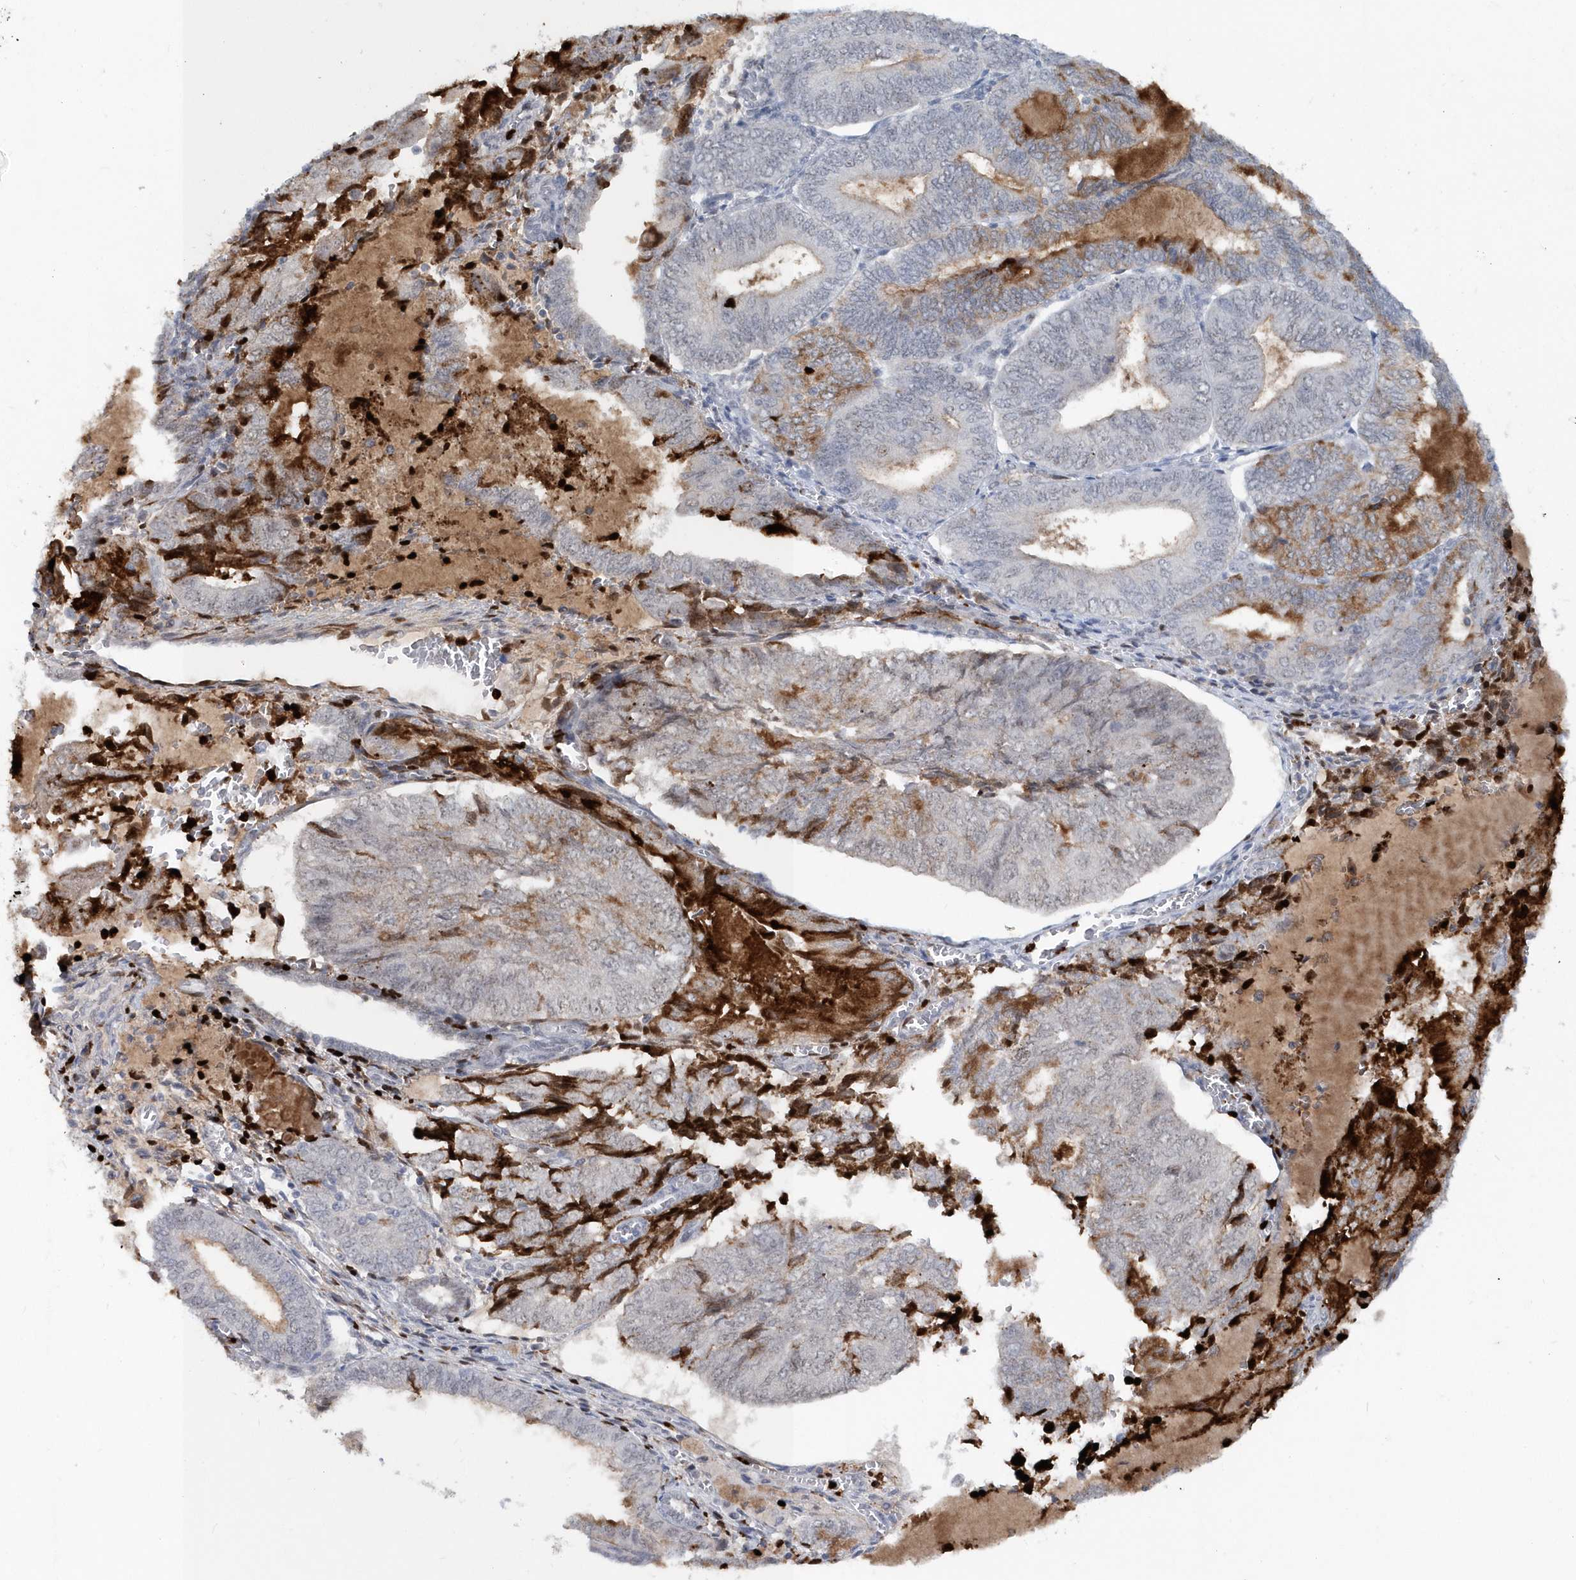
{"staining": {"intensity": "strong", "quantity": "<25%", "location": "cytoplasmic/membranous"}, "tissue": "endometrial cancer", "cell_type": "Tumor cells", "image_type": "cancer", "snomed": [{"axis": "morphology", "description": "Adenocarcinoma, NOS"}, {"axis": "topography", "description": "Endometrium"}], "caption": "Human endometrial cancer (adenocarcinoma) stained with a brown dye displays strong cytoplasmic/membranous positive positivity in about <25% of tumor cells.", "gene": "ASCL4", "patient": {"sex": "female", "age": 81}}